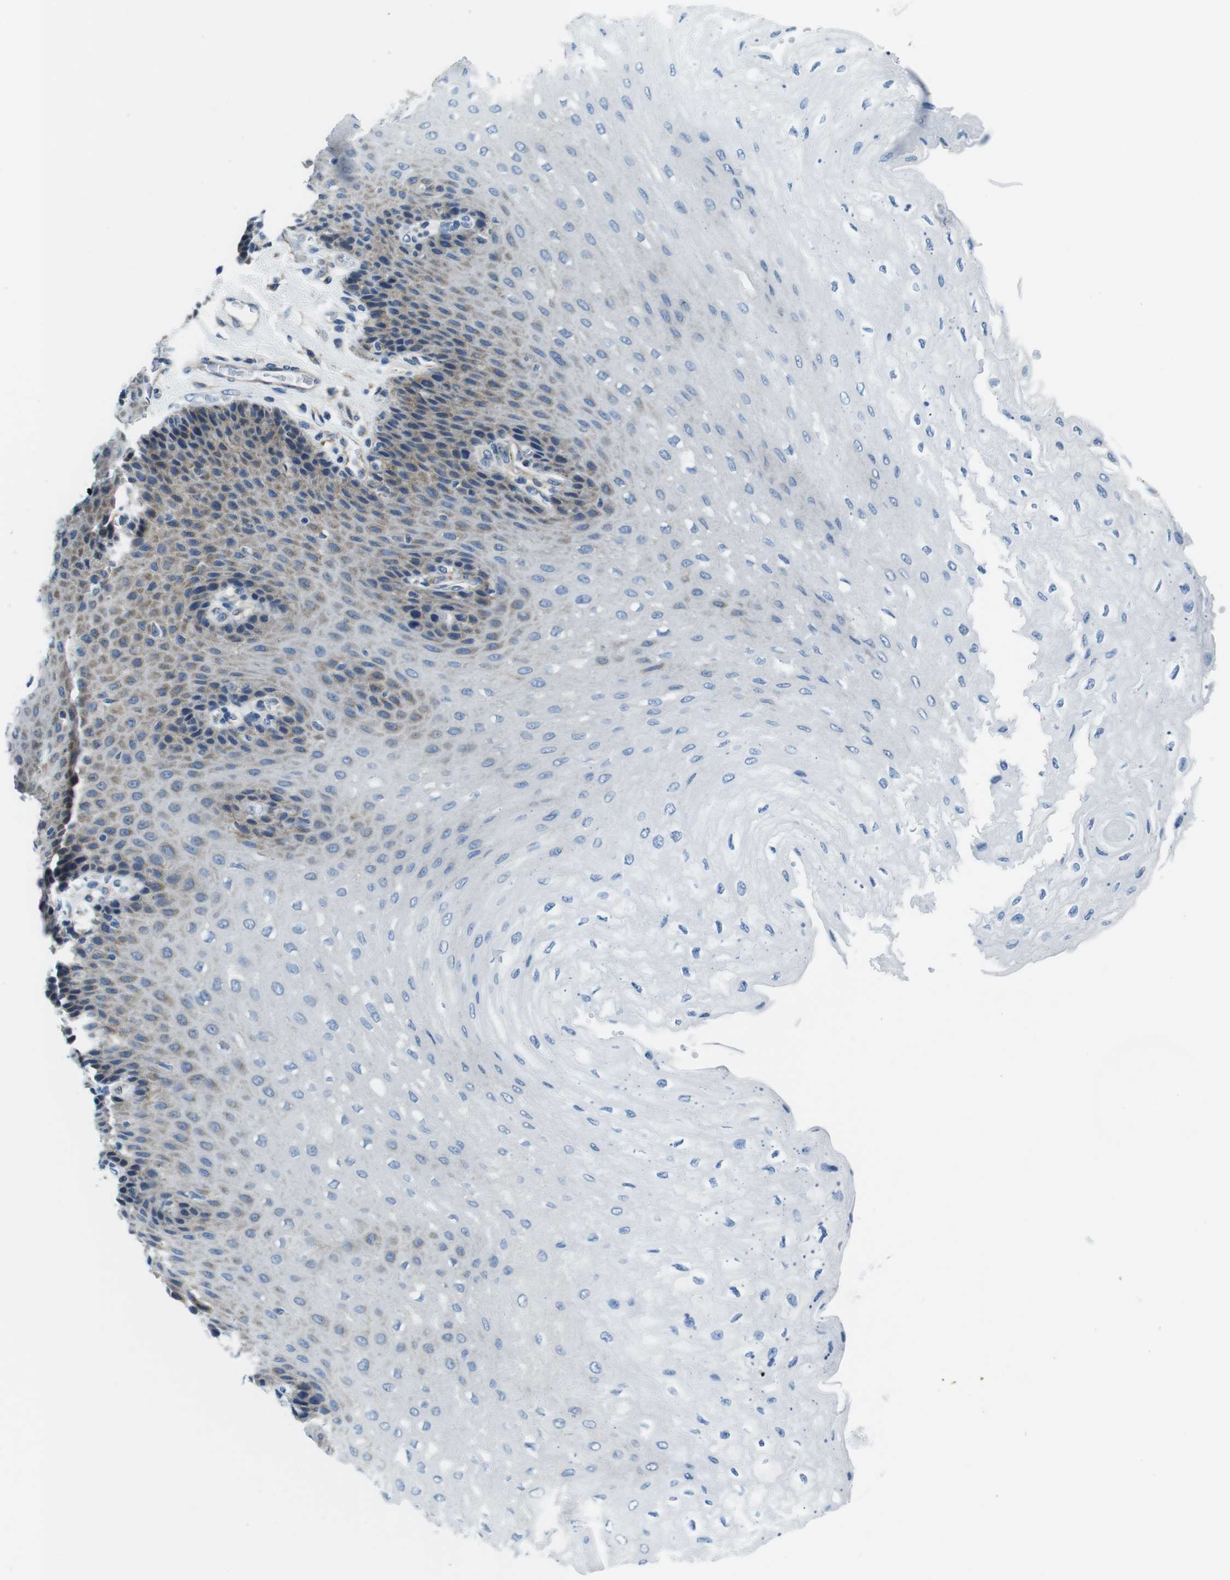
{"staining": {"intensity": "moderate", "quantity": "25%-75%", "location": "cytoplasmic/membranous"}, "tissue": "esophagus", "cell_type": "Squamous epithelial cells", "image_type": "normal", "snomed": [{"axis": "morphology", "description": "Normal tissue, NOS"}, {"axis": "topography", "description": "Esophagus"}], "caption": "DAB (3,3'-diaminobenzidine) immunohistochemical staining of benign esophagus demonstrates moderate cytoplasmic/membranous protein positivity in about 25%-75% of squamous epithelial cells.", "gene": "EIF2B5", "patient": {"sex": "female", "age": 72}}